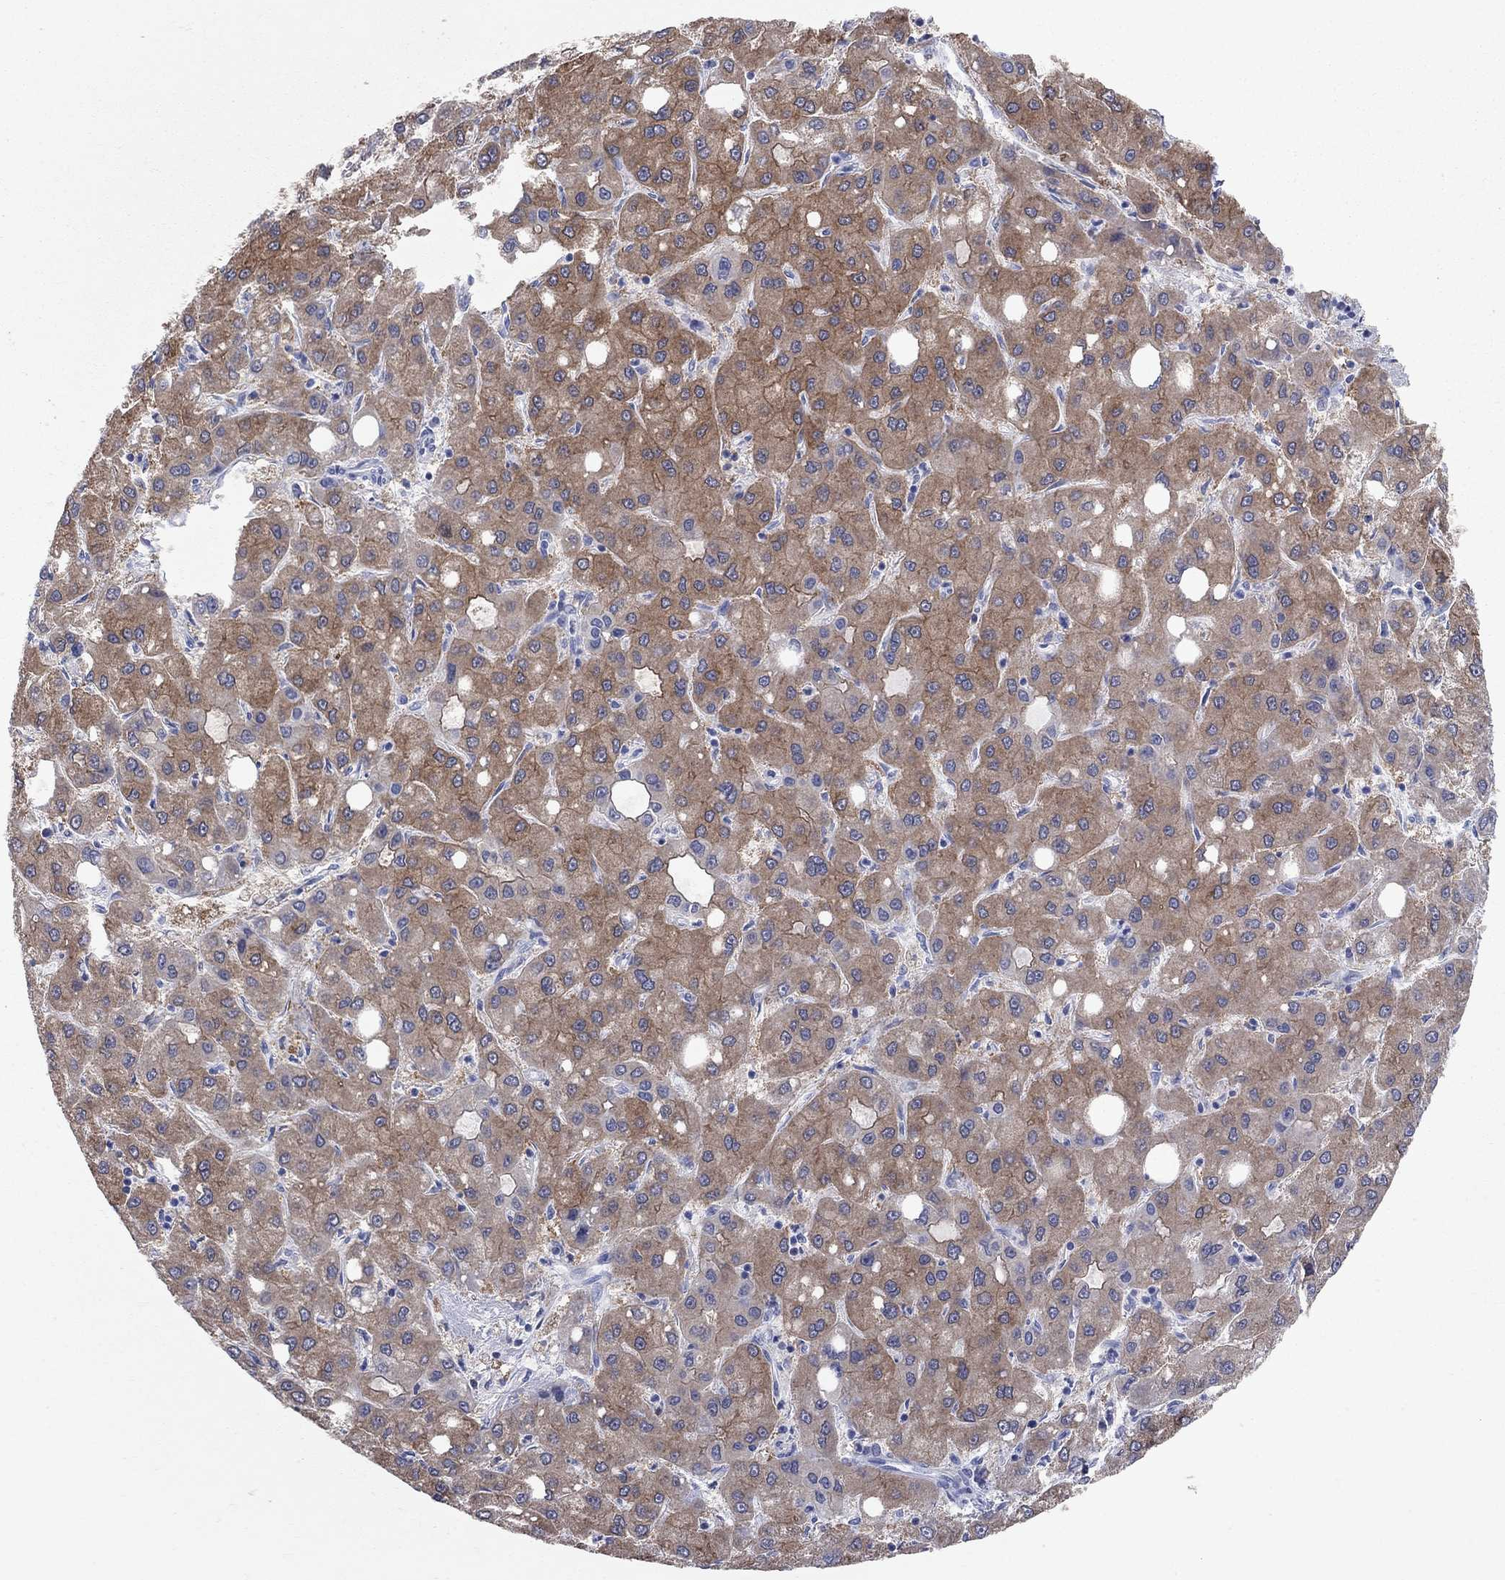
{"staining": {"intensity": "strong", "quantity": ">75%", "location": "cytoplasmic/membranous"}, "tissue": "liver cancer", "cell_type": "Tumor cells", "image_type": "cancer", "snomed": [{"axis": "morphology", "description": "Carcinoma, Hepatocellular, NOS"}, {"axis": "topography", "description": "Liver"}], "caption": "Human liver cancer (hepatocellular carcinoma) stained with a brown dye displays strong cytoplasmic/membranous positive expression in about >75% of tumor cells.", "gene": "AOX1", "patient": {"sex": "male", "age": 73}}